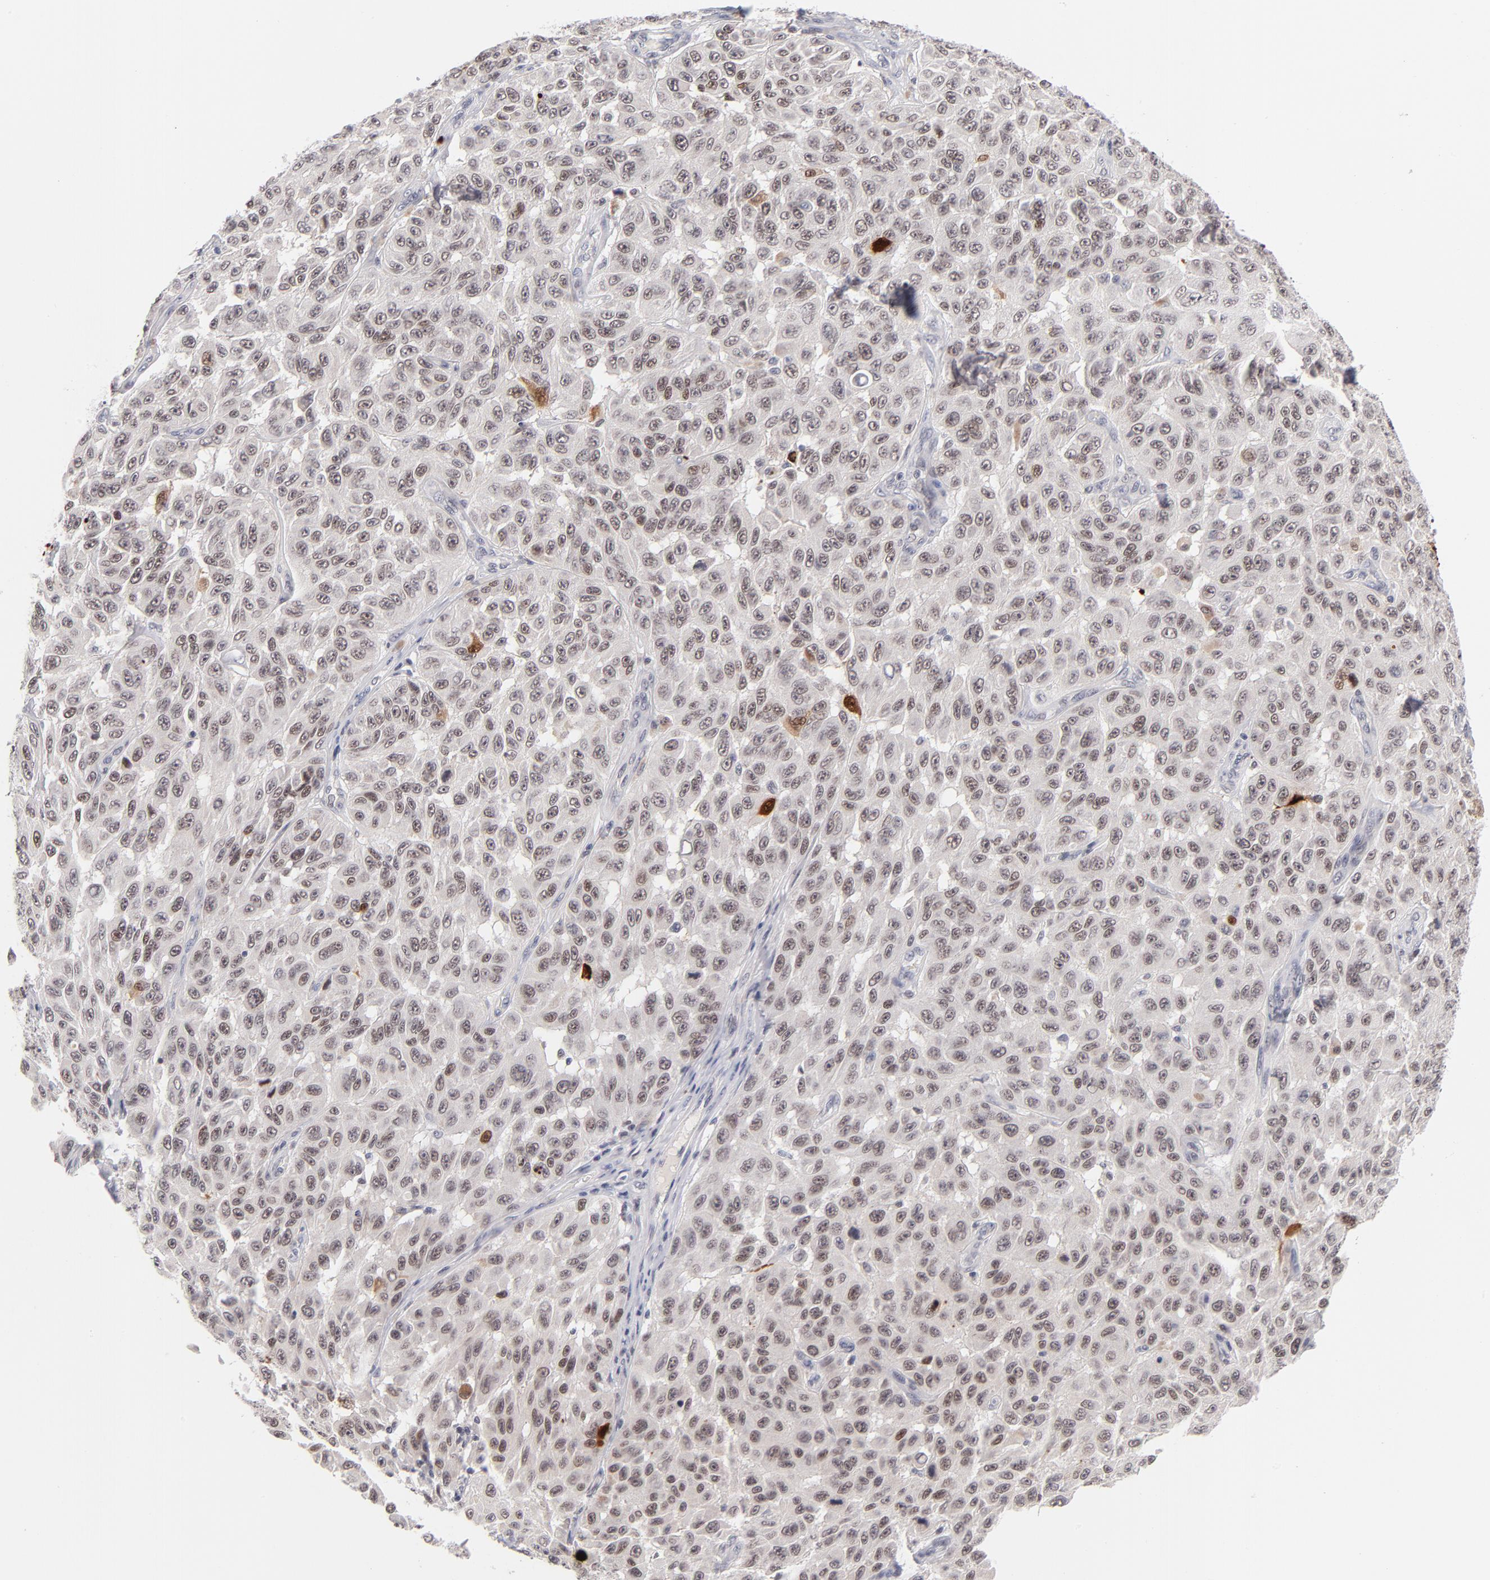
{"staining": {"intensity": "moderate", "quantity": "<25%", "location": "nuclear"}, "tissue": "melanoma", "cell_type": "Tumor cells", "image_type": "cancer", "snomed": [{"axis": "morphology", "description": "Malignant melanoma, NOS"}, {"axis": "topography", "description": "Skin"}], "caption": "Immunohistochemistry image of human melanoma stained for a protein (brown), which exhibits low levels of moderate nuclear staining in approximately <25% of tumor cells.", "gene": "PARP1", "patient": {"sex": "male", "age": 30}}